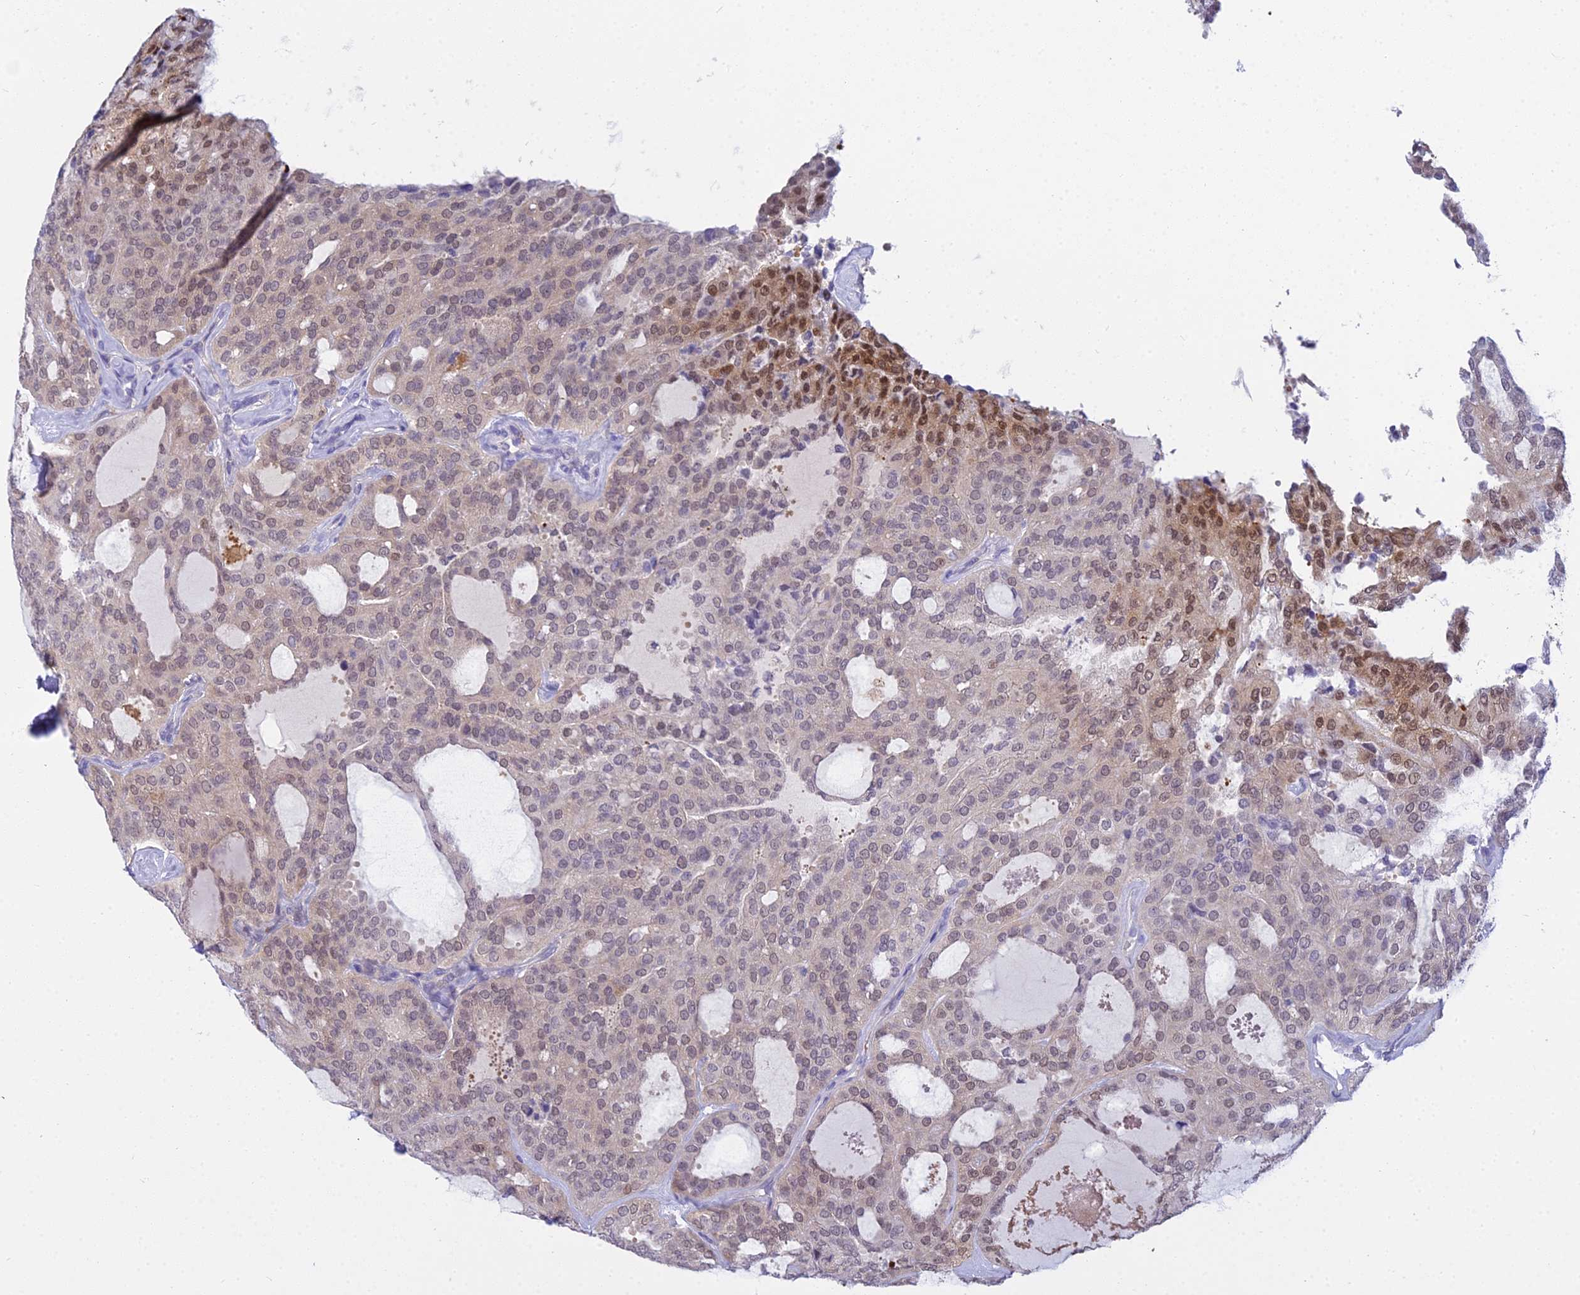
{"staining": {"intensity": "moderate", "quantity": "25%-75%", "location": "nuclear"}, "tissue": "thyroid cancer", "cell_type": "Tumor cells", "image_type": "cancer", "snomed": [{"axis": "morphology", "description": "Follicular adenoma carcinoma, NOS"}, {"axis": "topography", "description": "Thyroid gland"}], "caption": "Moderate nuclear positivity is identified in about 25%-75% of tumor cells in thyroid follicular adenoma carcinoma.", "gene": "ZMIZ1", "patient": {"sex": "male", "age": 75}}